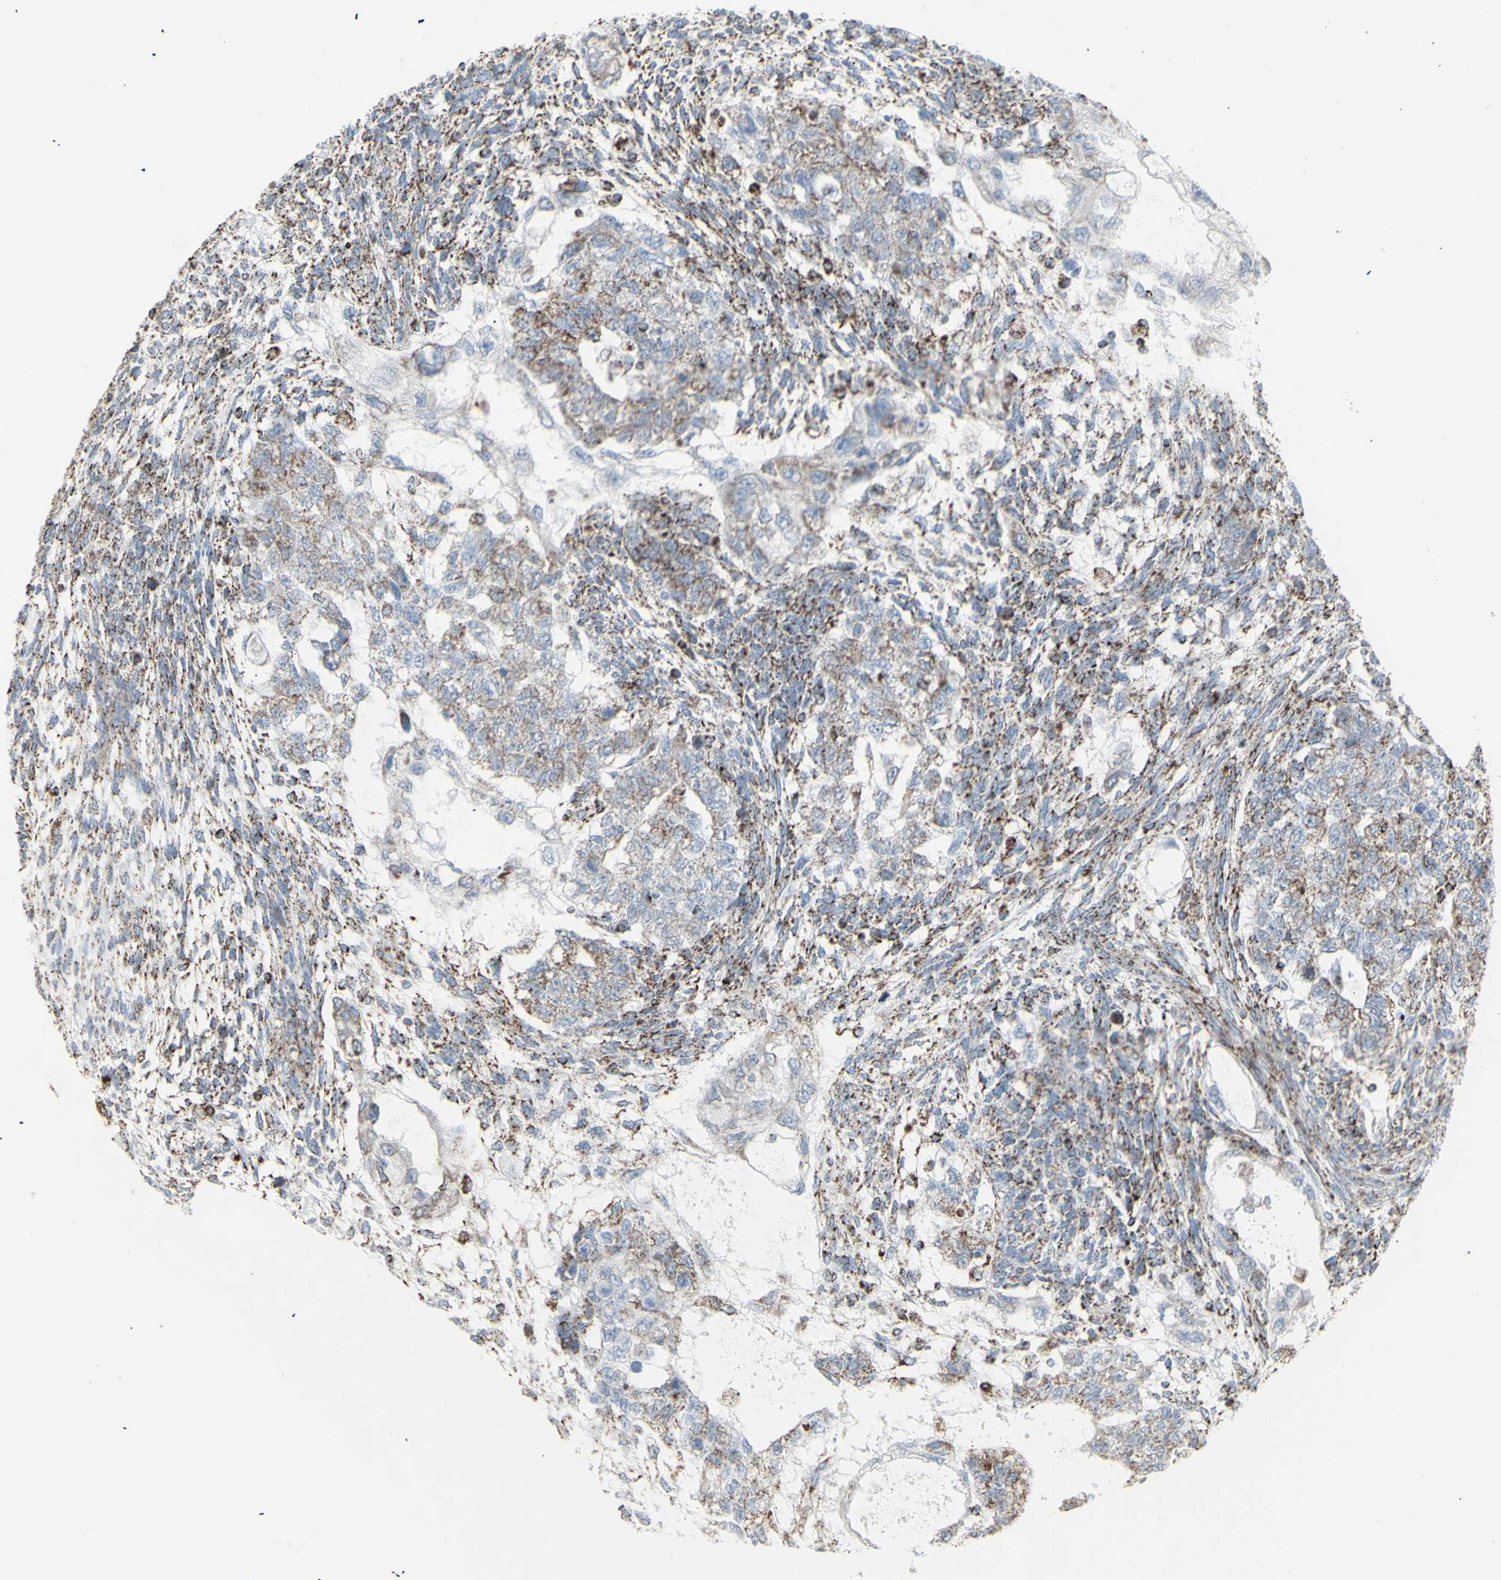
{"staining": {"intensity": "weak", "quantity": ">75%", "location": "cytoplasmic/membranous"}, "tissue": "testis cancer", "cell_type": "Tumor cells", "image_type": "cancer", "snomed": [{"axis": "morphology", "description": "Normal tissue, NOS"}, {"axis": "morphology", "description": "Carcinoma, Embryonal, NOS"}, {"axis": "topography", "description": "Testis"}], "caption": "A brown stain labels weak cytoplasmic/membranous expression of a protein in human embryonal carcinoma (testis) tumor cells. The staining was performed using DAB, with brown indicating positive protein expression. Nuclei are stained blue with hematoxylin.", "gene": "PLGRKT", "patient": {"sex": "male", "age": 36}}